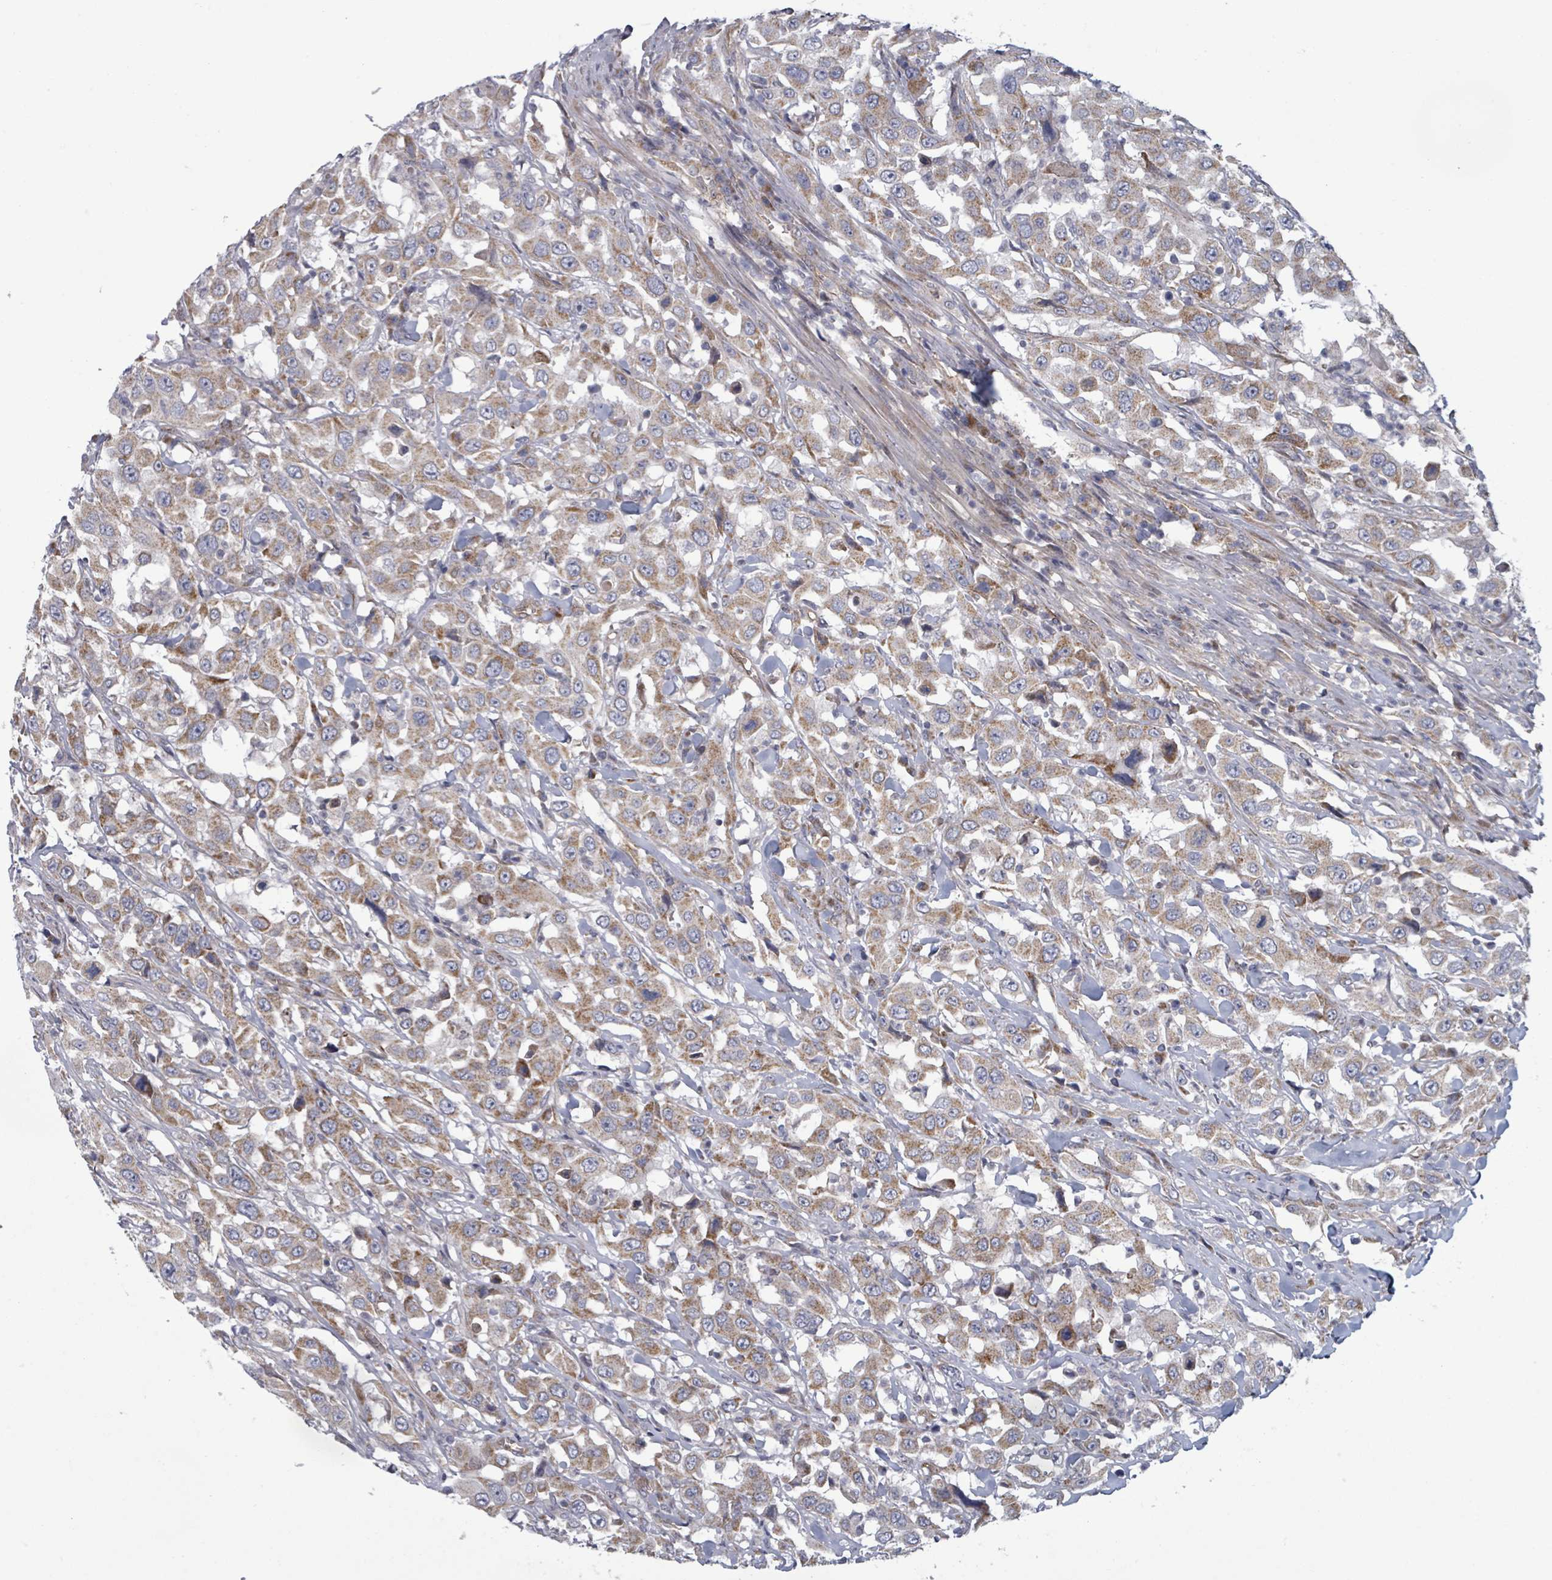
{"staining": {"intensity": "moderate", "quantity": ">75%", "location": "cytoplasmic/membranous"}, "tissue": "urothelial cancer", "cell_type": "Tumor cells", "image_type": "cancer", "snomed": [{"axis": "morphology", "description": "Urothelial carcinoma, High grade"}, {"axis": "topography", "description": "Urinary bladder"}], "caption": "Protein staining by immunohistochemistry displays moderate cytoplasmic/membranous staining in approximately >75% of tumor cells in high-grade urothelial carcinoma.", "gene": "FKBP1A", "patient": {"sex": "male", "age": 61}}